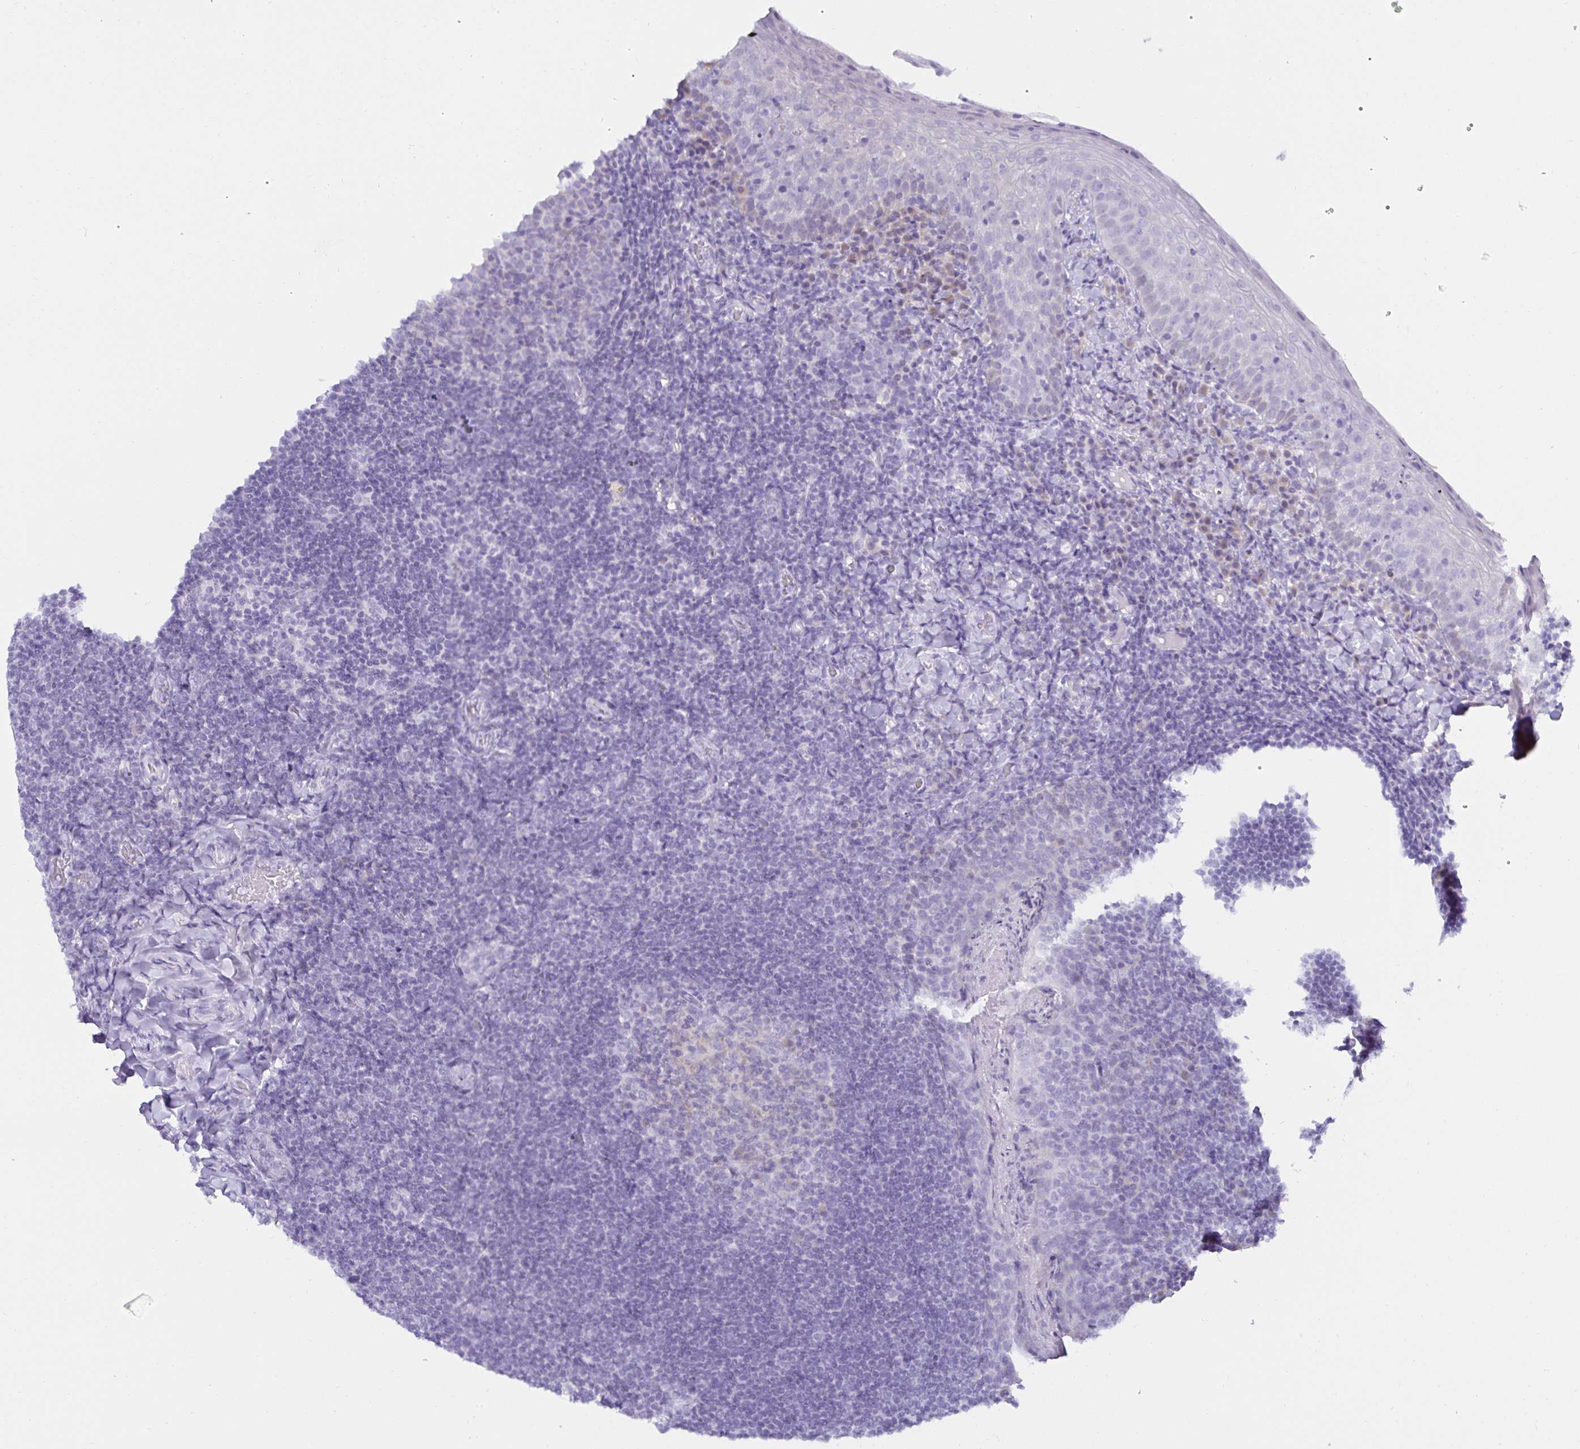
{"staining": {"intensity": "negative", "quantity": "none", "location": "none"}, "tissue": "tonsil", "cell_type": "Germinal center cells", "image_type": "normal", "snomed": [{"axis": "morphology", "description": "Normal tissue, NOS"}, {"axis": "topography", "description": "Tonsil"}], "caption": "High magnification brightfield microscopy of unremarkable tonsil stained with DAB (brown) and counterstained with hematoxylin (blue): germinal center cells show no significant staining. The staining was performed using DAB to visualize the protein expression in brown, while the nuclei were stained in blue with hematoxylin (Magnification: 20x).", "gene": "MON2", "patient": {"sex": "female", "age": 10}}